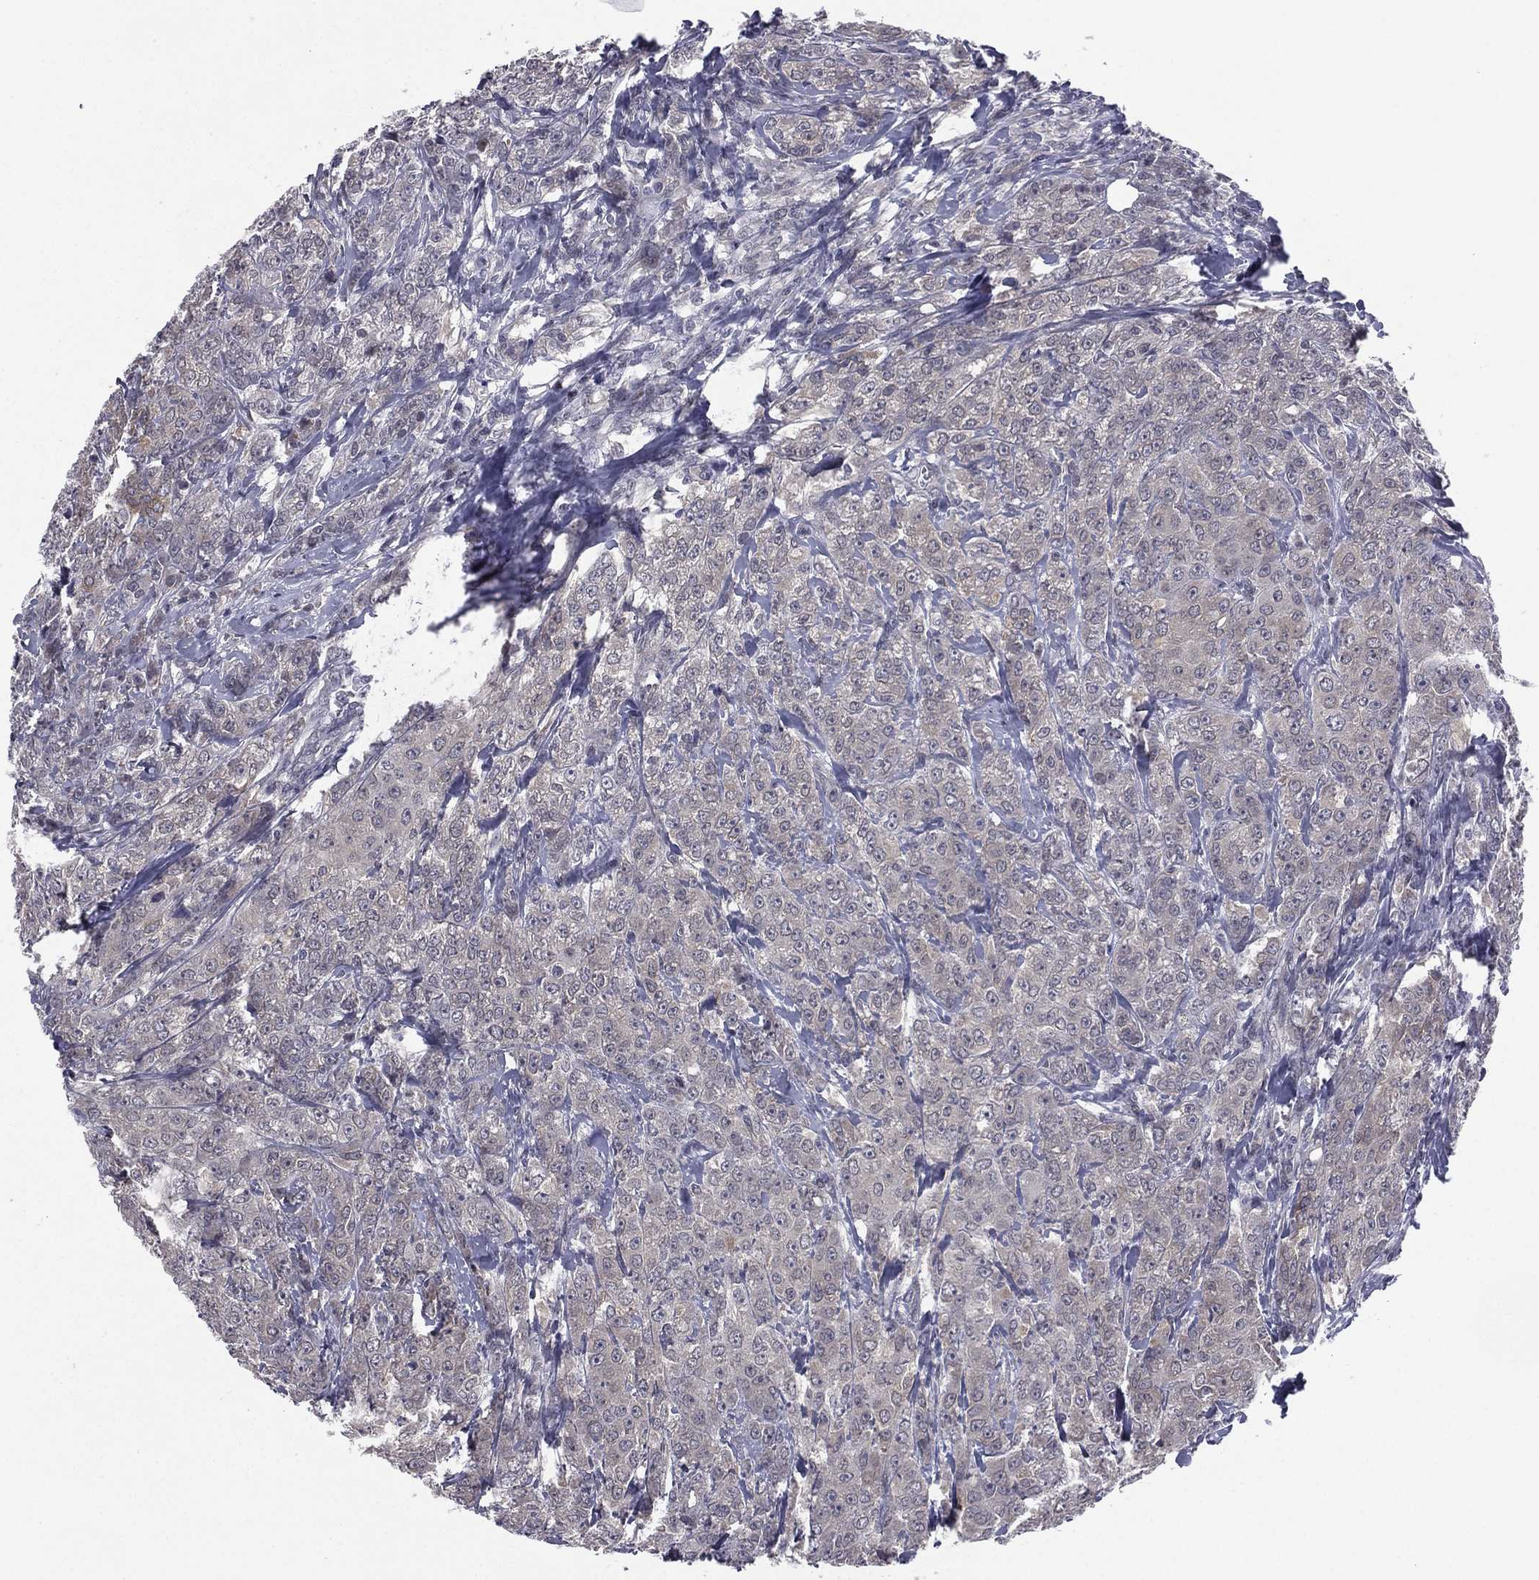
{"staining": {"intensity": "negative", "quantity": "none", "location": "none"}, "tissue": "breast cancer", "cell_type": "Tumor cells", "image_type": "cancer", "snomed": [{"axis": "morphology", "description": "Duct carcinoma"}, {"axis": "topography", "description": "Breast"}], "caption": "IHC of breast intraductal carcinoma shows no positivity in tumor cells. (DAB immunohistochemistry (IHC) with hematoxylin counter stain).", "gene": "ACTRT2", "patient": {"sex": "female", "age": 43}}